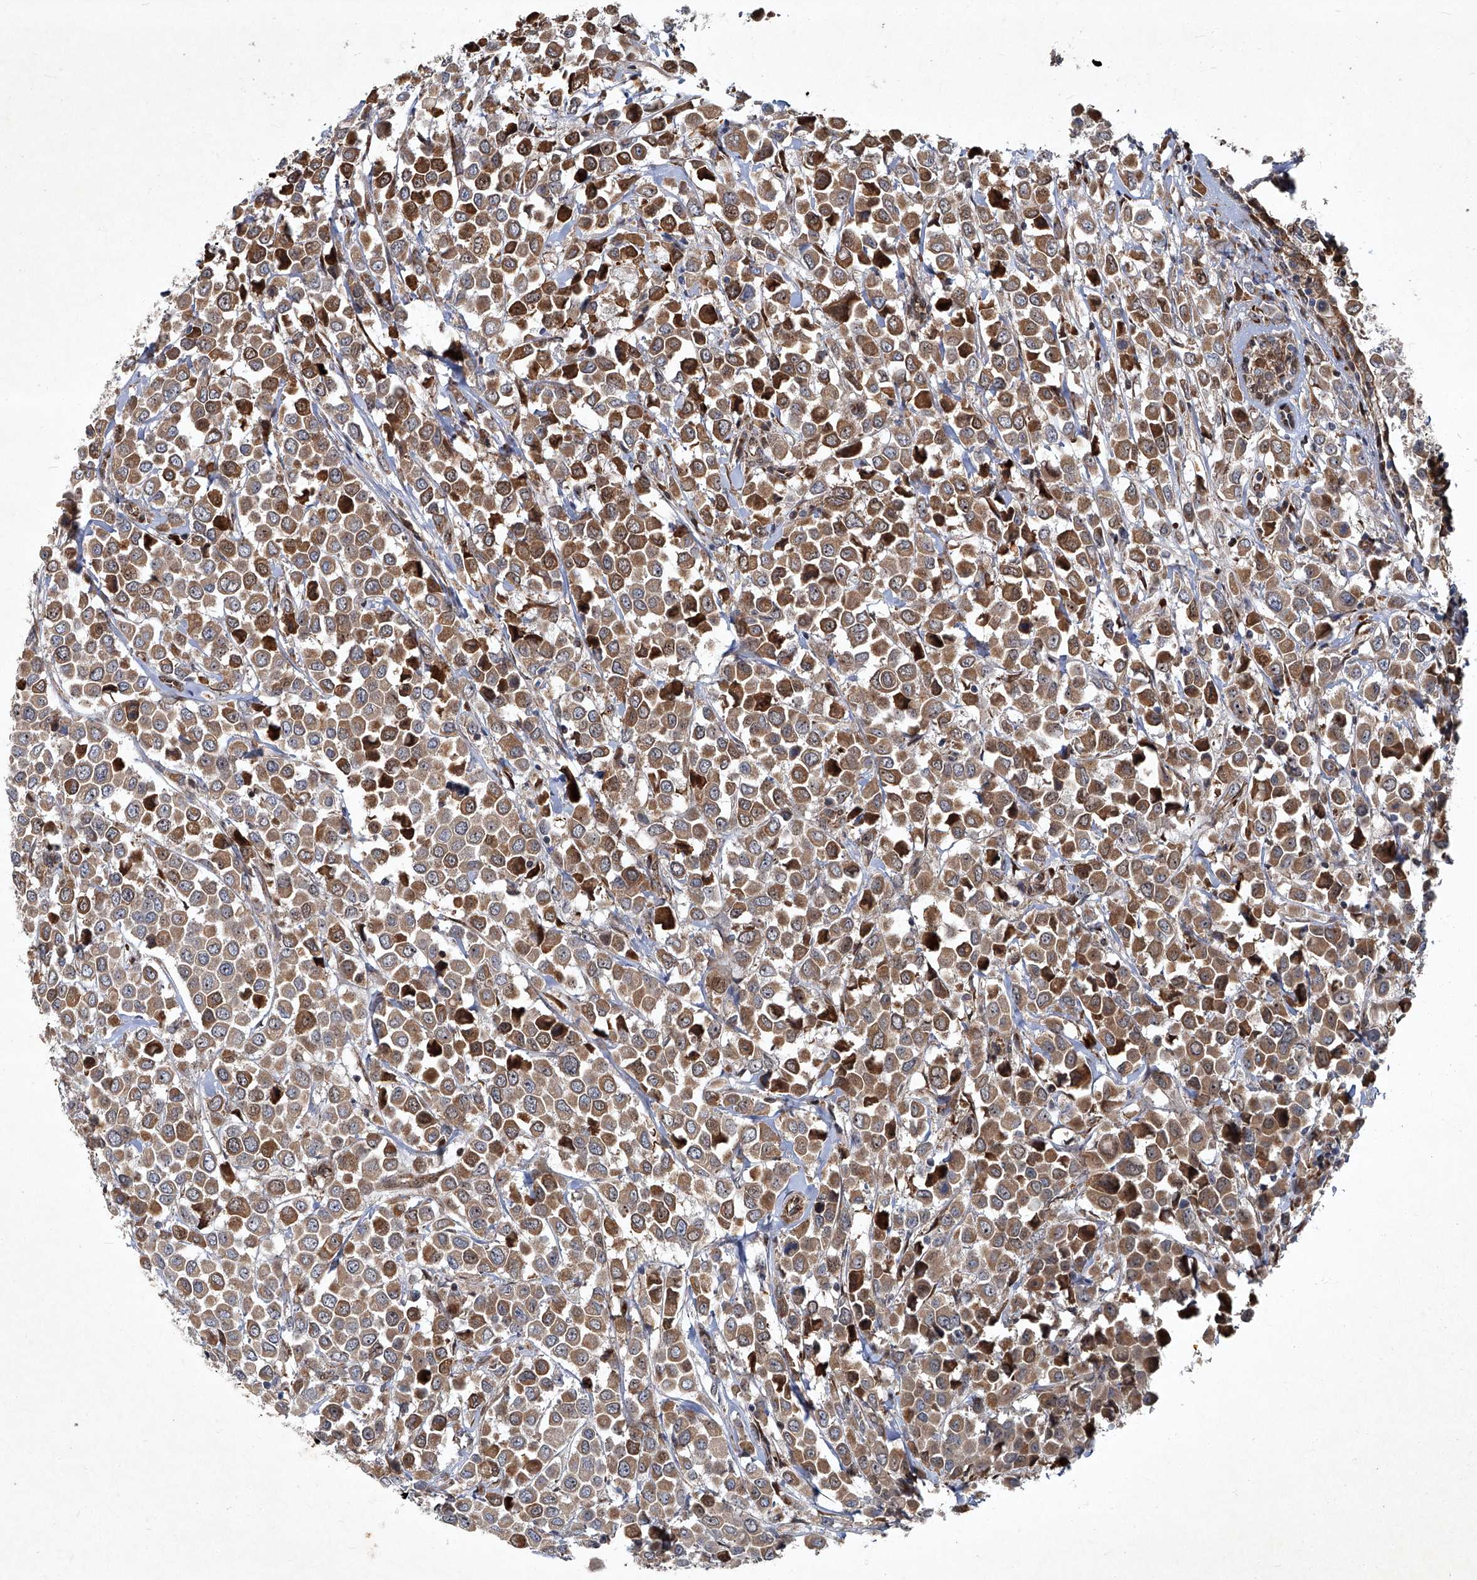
{"staining": {"intensity": "moderate", "quantity": ">75%", "location": "cytoplasmic/membranous"}, "tissue": "breast cancer", "cell_type": "Tumor cells", "image_type": "cancer", "snomed": [{"axis": "morphology", "description": "Duct carcinoma"}, {"axis": "topography", "description": "Breast"}], "caption": "Brown immunohistochemical staining in infiltrating ductal carcinoma (breast) demonstrates moderate cytoplasmic/membranous positivity in approximately >75% of tumor cells.", "gene": "GPR132", "patient": {"sex": "female", "age": 61}}